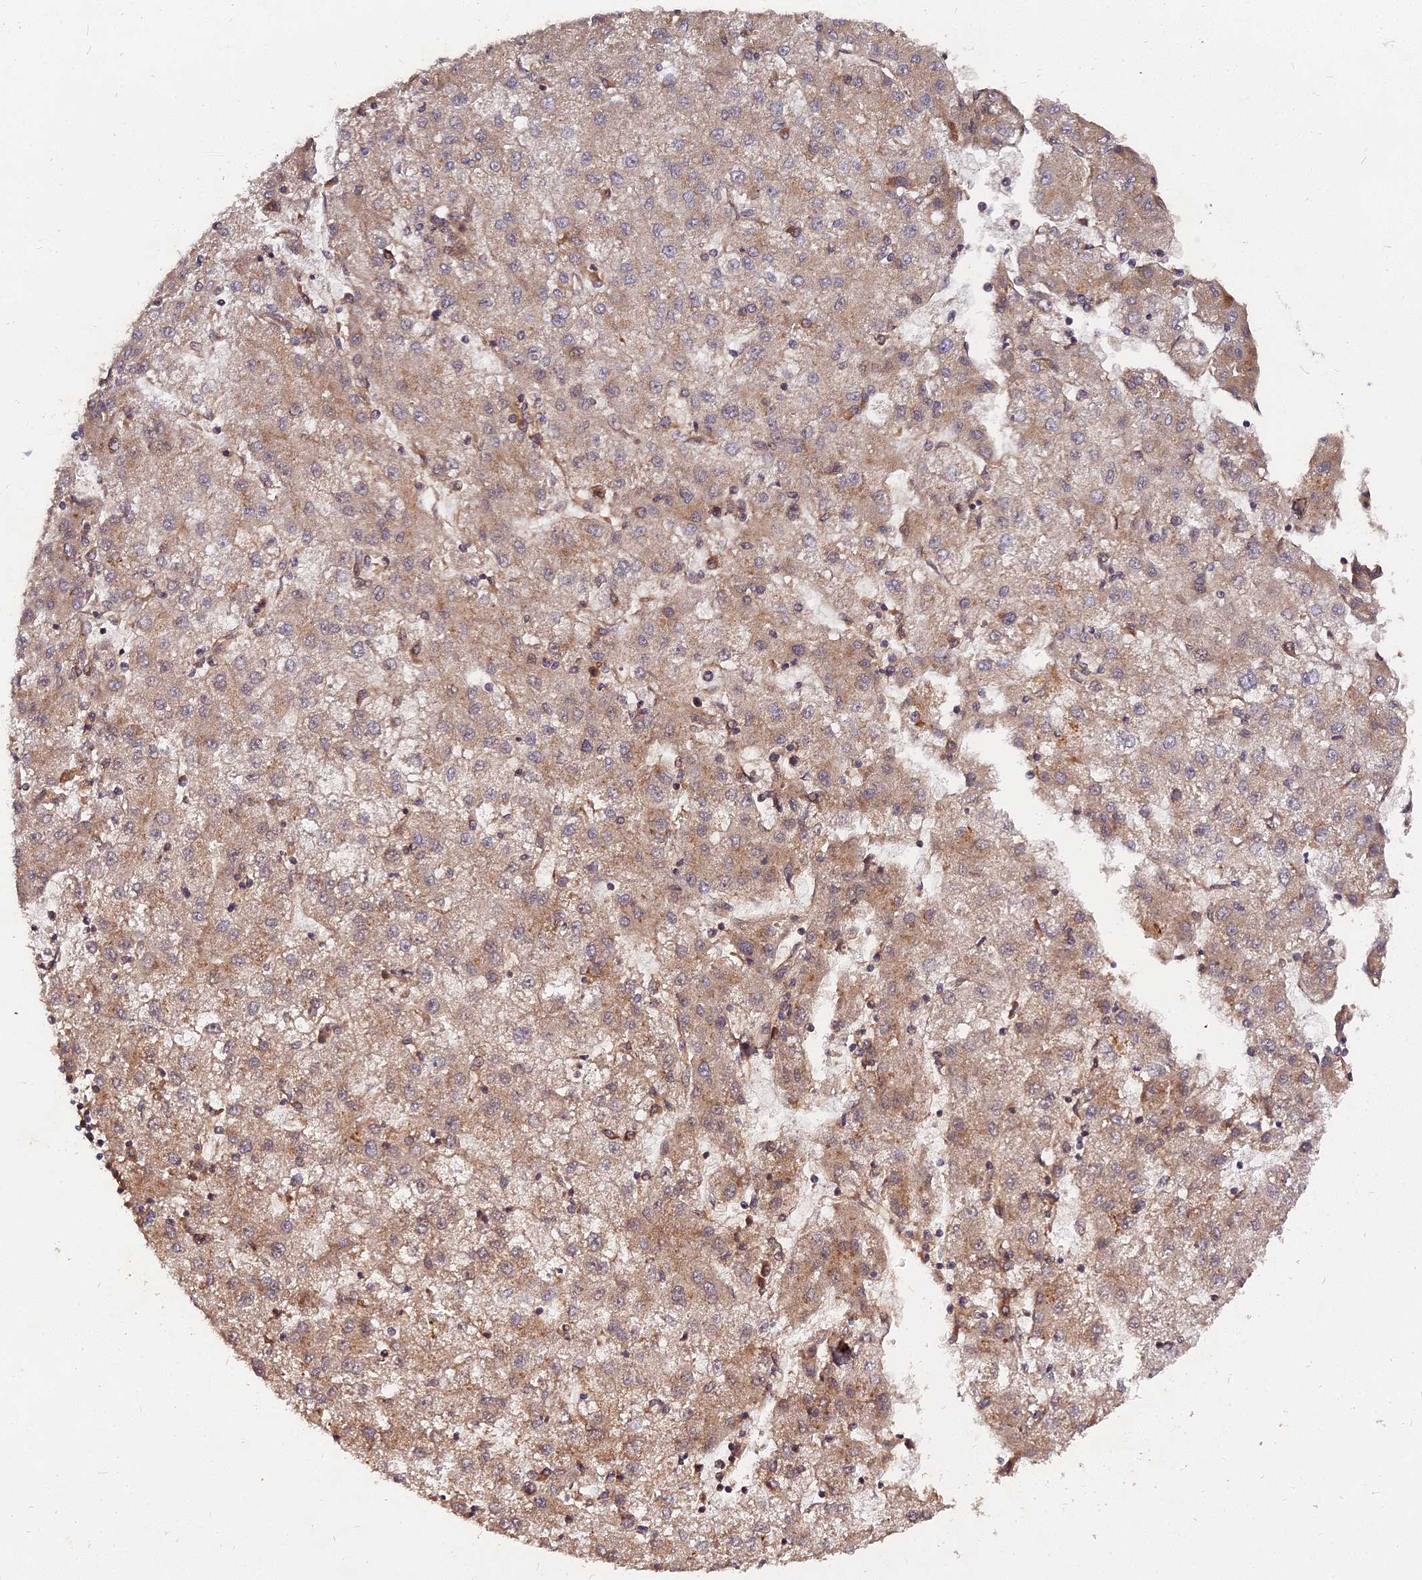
{"staining": {"intensity": "moderate", "quantity": ">75%", "location": "cytoplasmic/membranous"}, "tissue": "liver cancer", "cell_type": "Tumor cells", "image_type": "cancer", "snomed": [{"axis": "morphology", "description": "Carcinoma, Hepatocellular, NOS"}, {"axis": "topography", "description": "Liver"}], "caption": "Hepatocellular carcinoma (liver) stained with DAB immunohistochemistry demonstrates medium levels of moderate cytoplasmic/membranous expression in about >75% of tumor cells. The staining was performed using DAB (3,3'-diaminobenzidine), with brown indicating positive protein expression. Nuclei are stained blue with hematoxylin.", "gene": "PDE4D", "patient": {"sex": "male", "age": 72}}